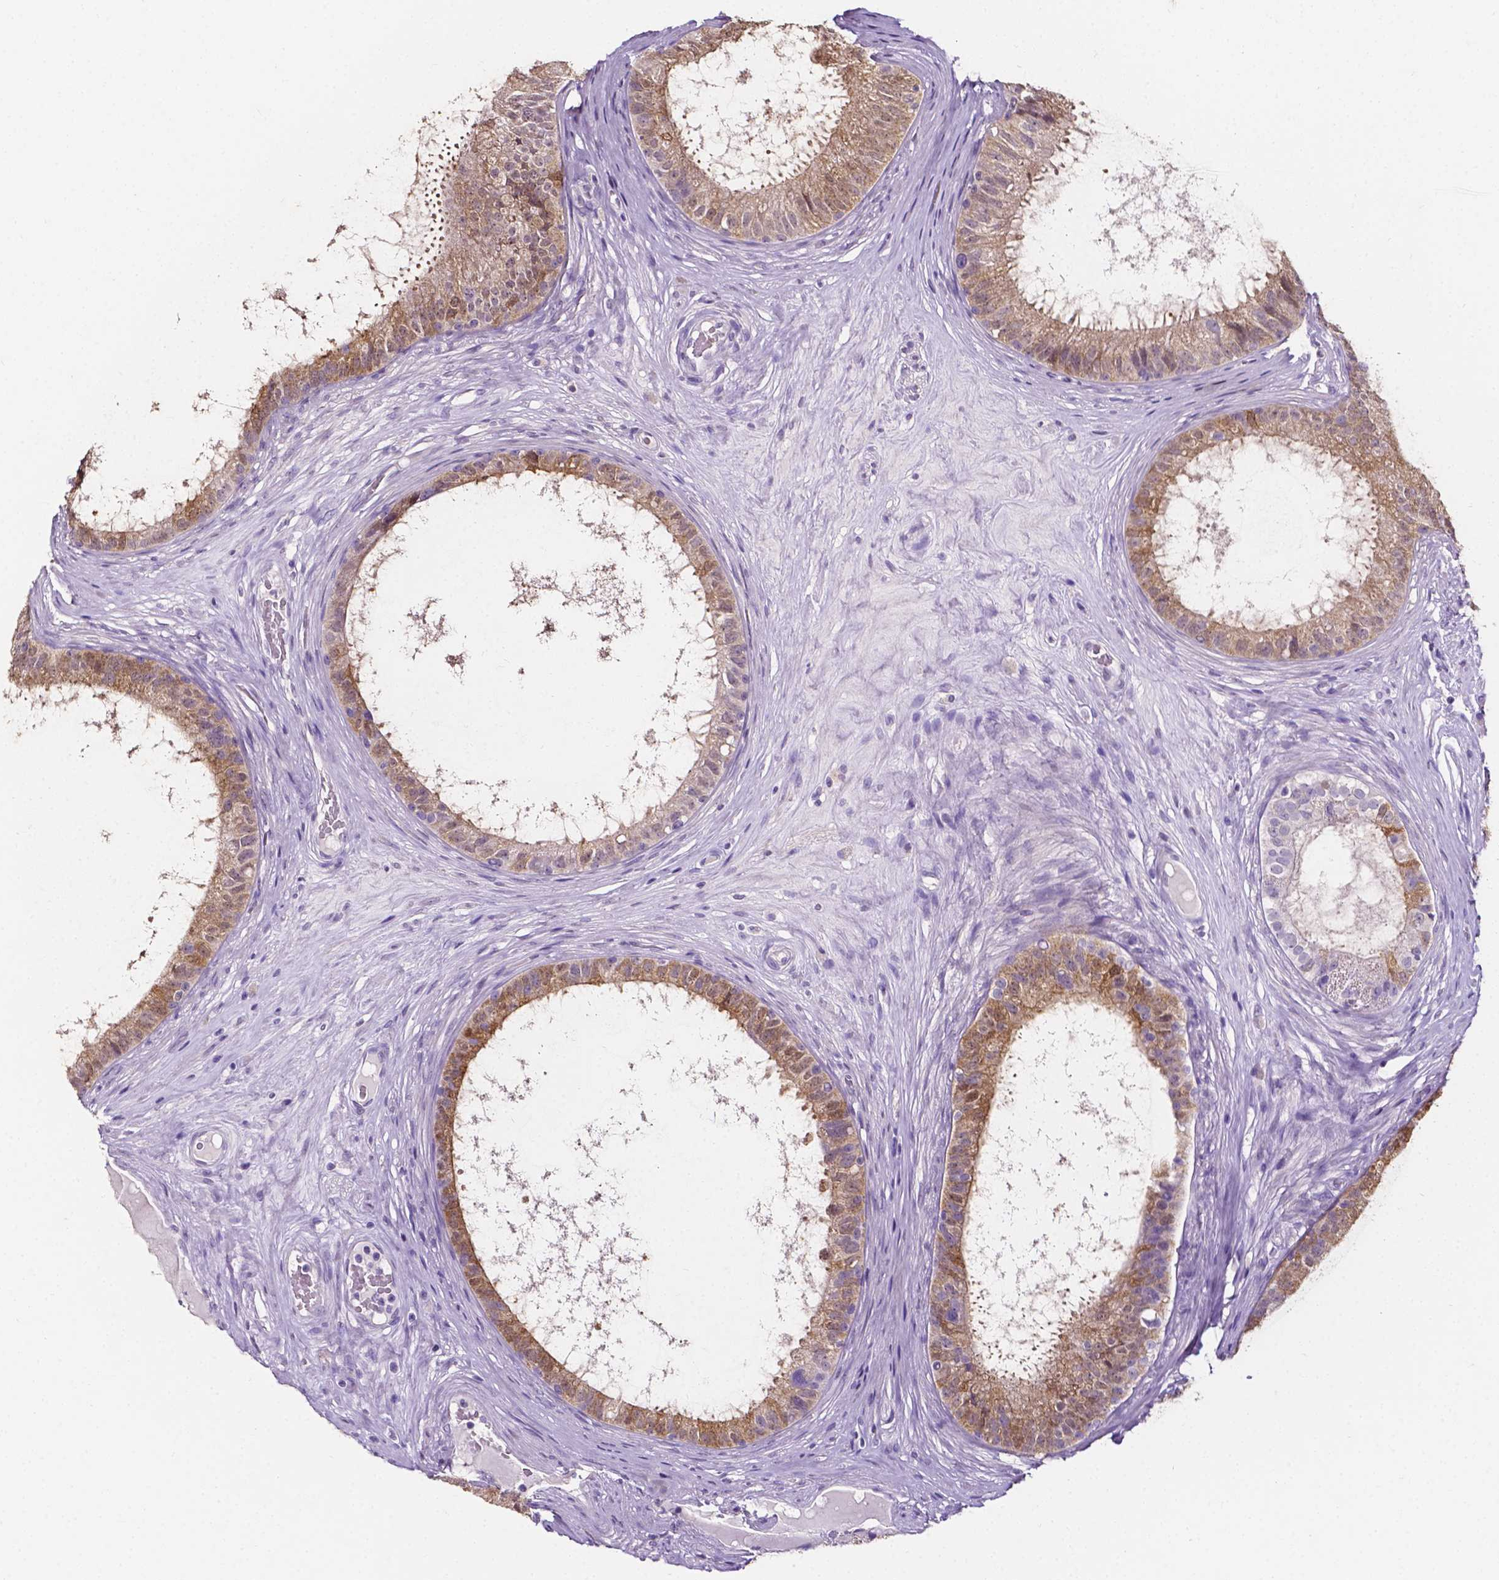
{"staining": {"intensity": "weak", "quantity": "25%-75%", "location": "cytoplasmic/membranous"}, "tissue": "epididymis", "cell_type": "Glandular cells", "image_type": "normal", "snomed": [{"axis": "morphology", "description": "Normal tissue, NOS"}, {"axis": "topography", "description": "Epididymis"}], "caption": "Immunohistochemistry (IHC) of unremarkable epididymis demonstrates low levels of weak cytoplasmic/membranous expression in approximately 25%-75% of glandular cells.", "gene": "PSAT1", "patient": {"sex": "male", "age": 59}}